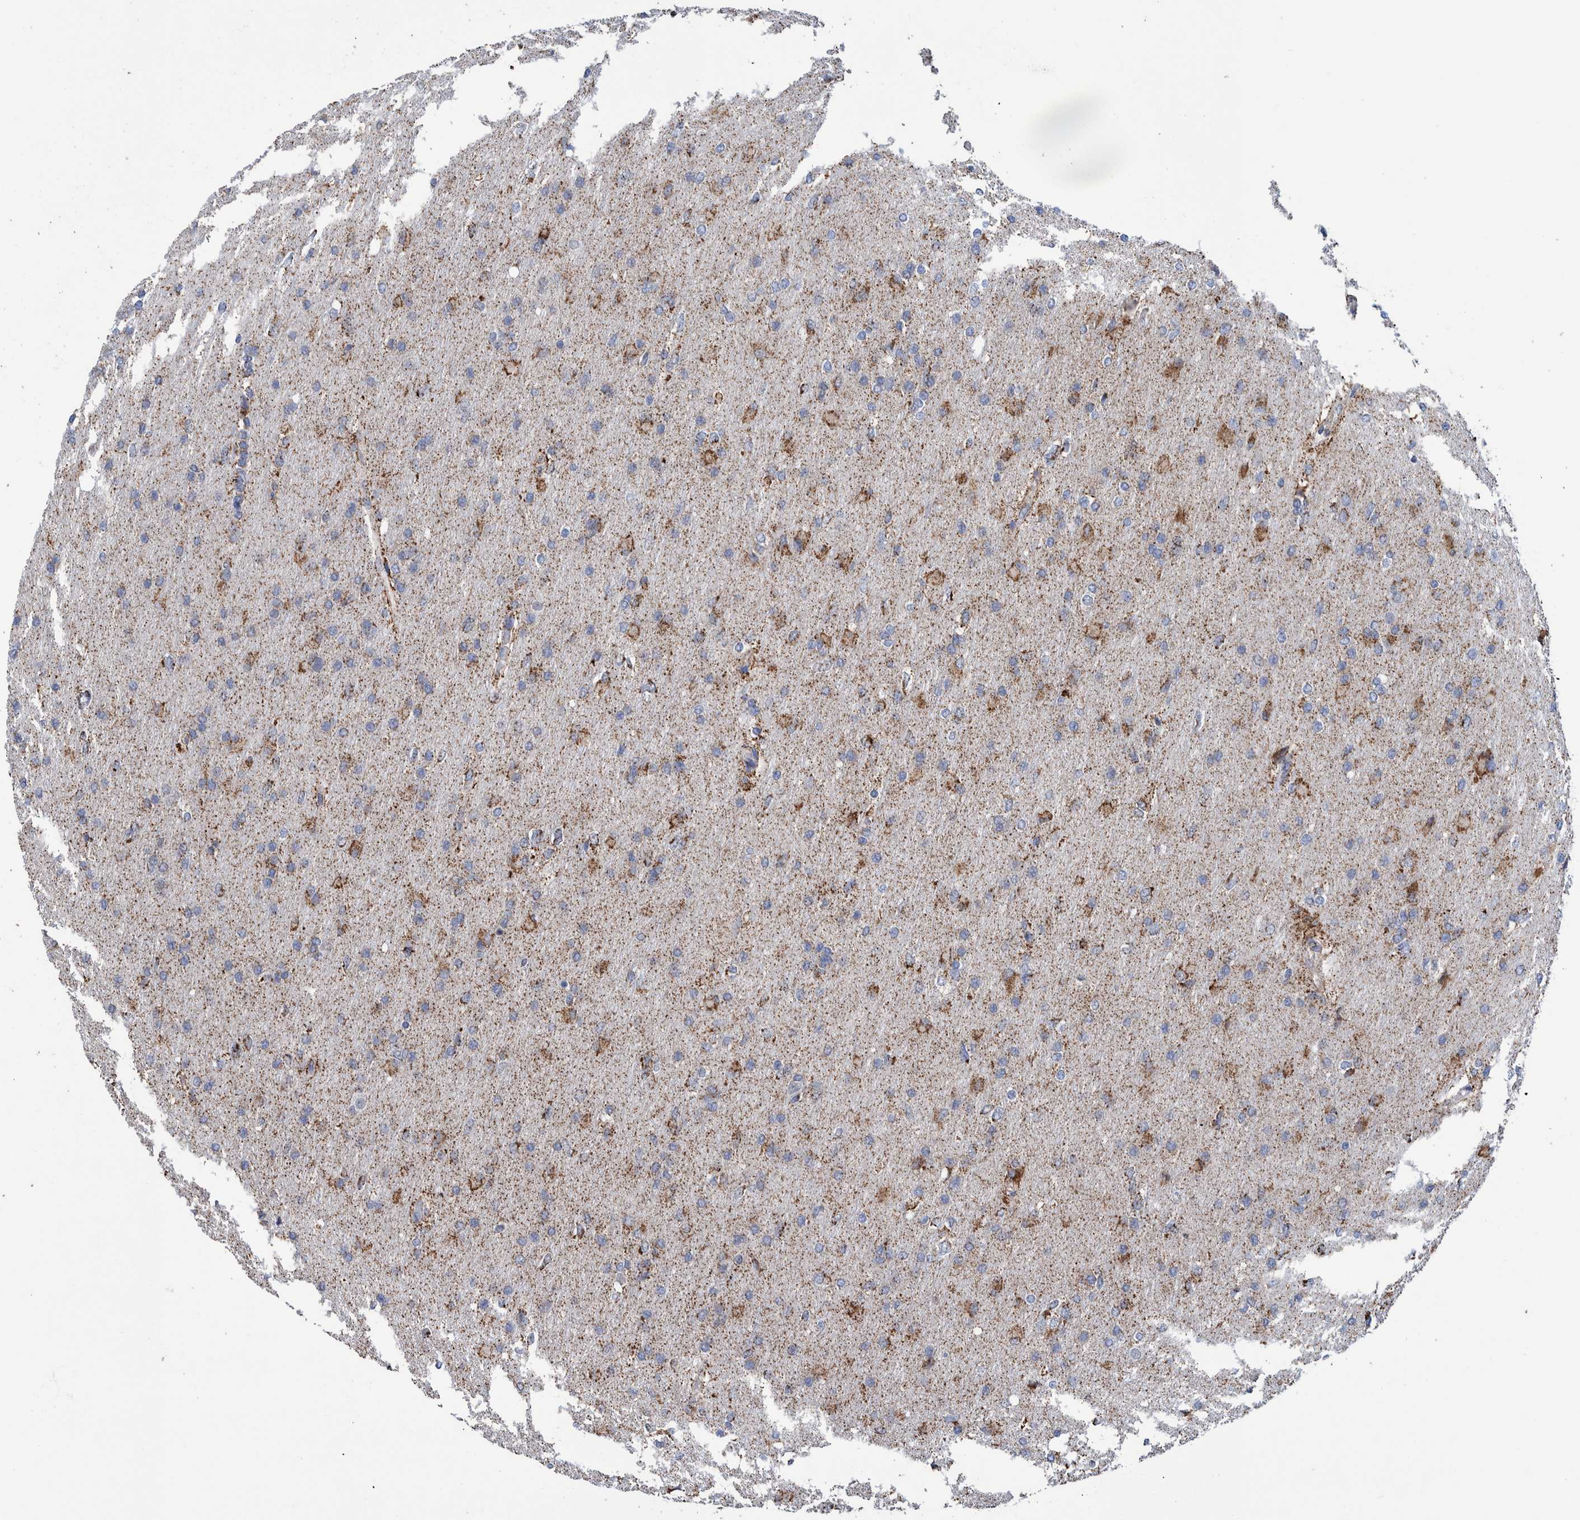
{"staining": {"intensity": "moderate", "quantity": "25%-75%", "location": "cytoplasmic/membranous"}, "tissue": "glioma", "cell_type": "Tumor cells", "image_type": "cancer", "snomed": [{"axis": "morphology", "description": "Glioma, malignant, High grade"}, {"axis": "topography", "description": "Cerebral cortex"}], "caption": "The photomicrograph displays a brown stain indicating the presence of a protein in the cytoplasmic/membranous of tumor cells in glioma.", "gene": "DECR1", "patient": {"sex": "female", "age": 36}}